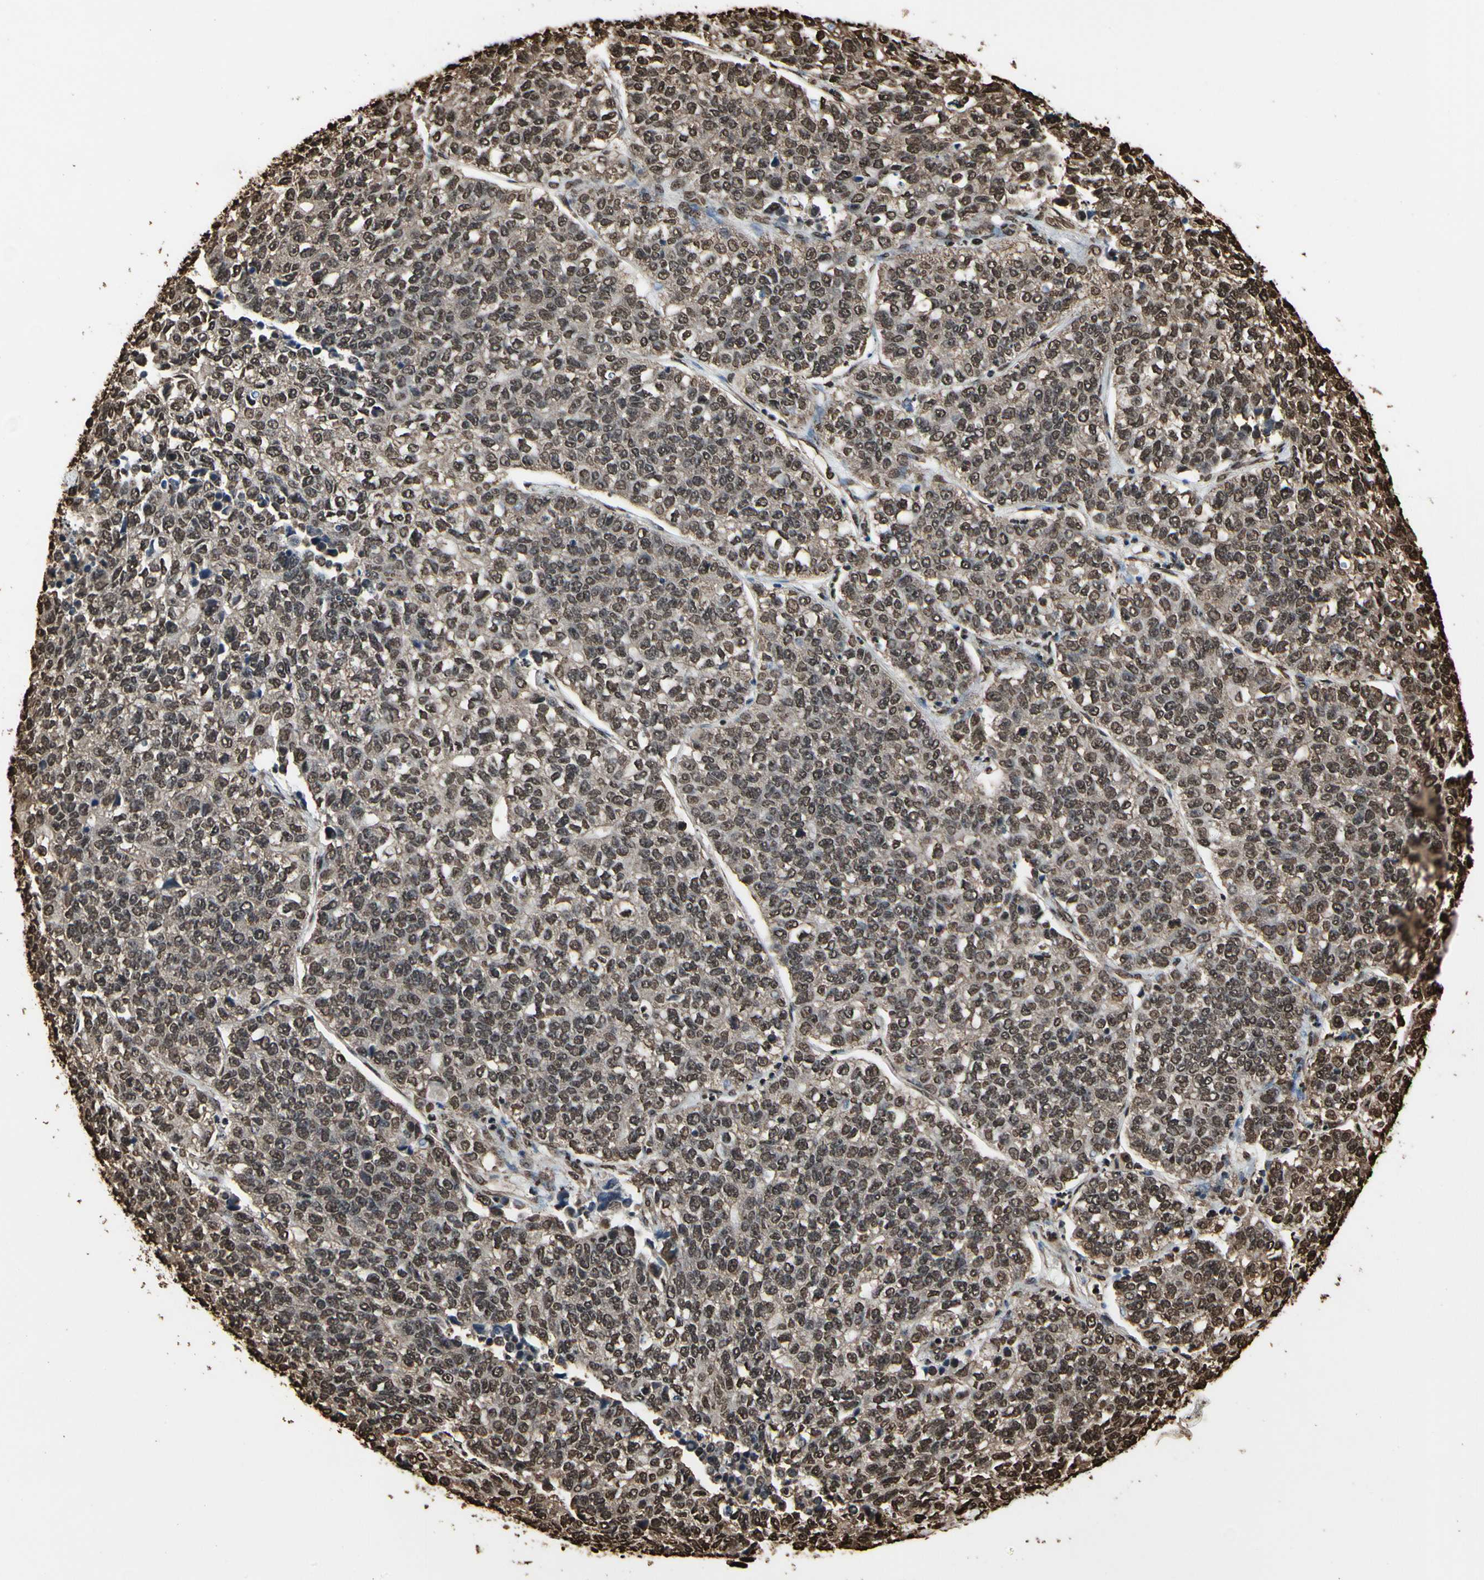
{"staining": {"intensity": "moderate", "quantity": ">75%", "location": "cytoplasmic/membranous,nuclear"}, "tissue": "lung cancer", "cell_type": "Tumor cells", "image_type": "cancer", "snomed": [{"axis": "morphology", "description": "Adenocarcinoma, NOS"}, {"axis": "topography", "description": "Lung"}], "caption": "Human lung cancer stained for a protein (brown) reveals moderate cytoplasmic/membranous and nuclear positive staining in about >75% of tumor cells.", "gene": "HNRNPK", "patient": {"sex": "male", "age": 49}}